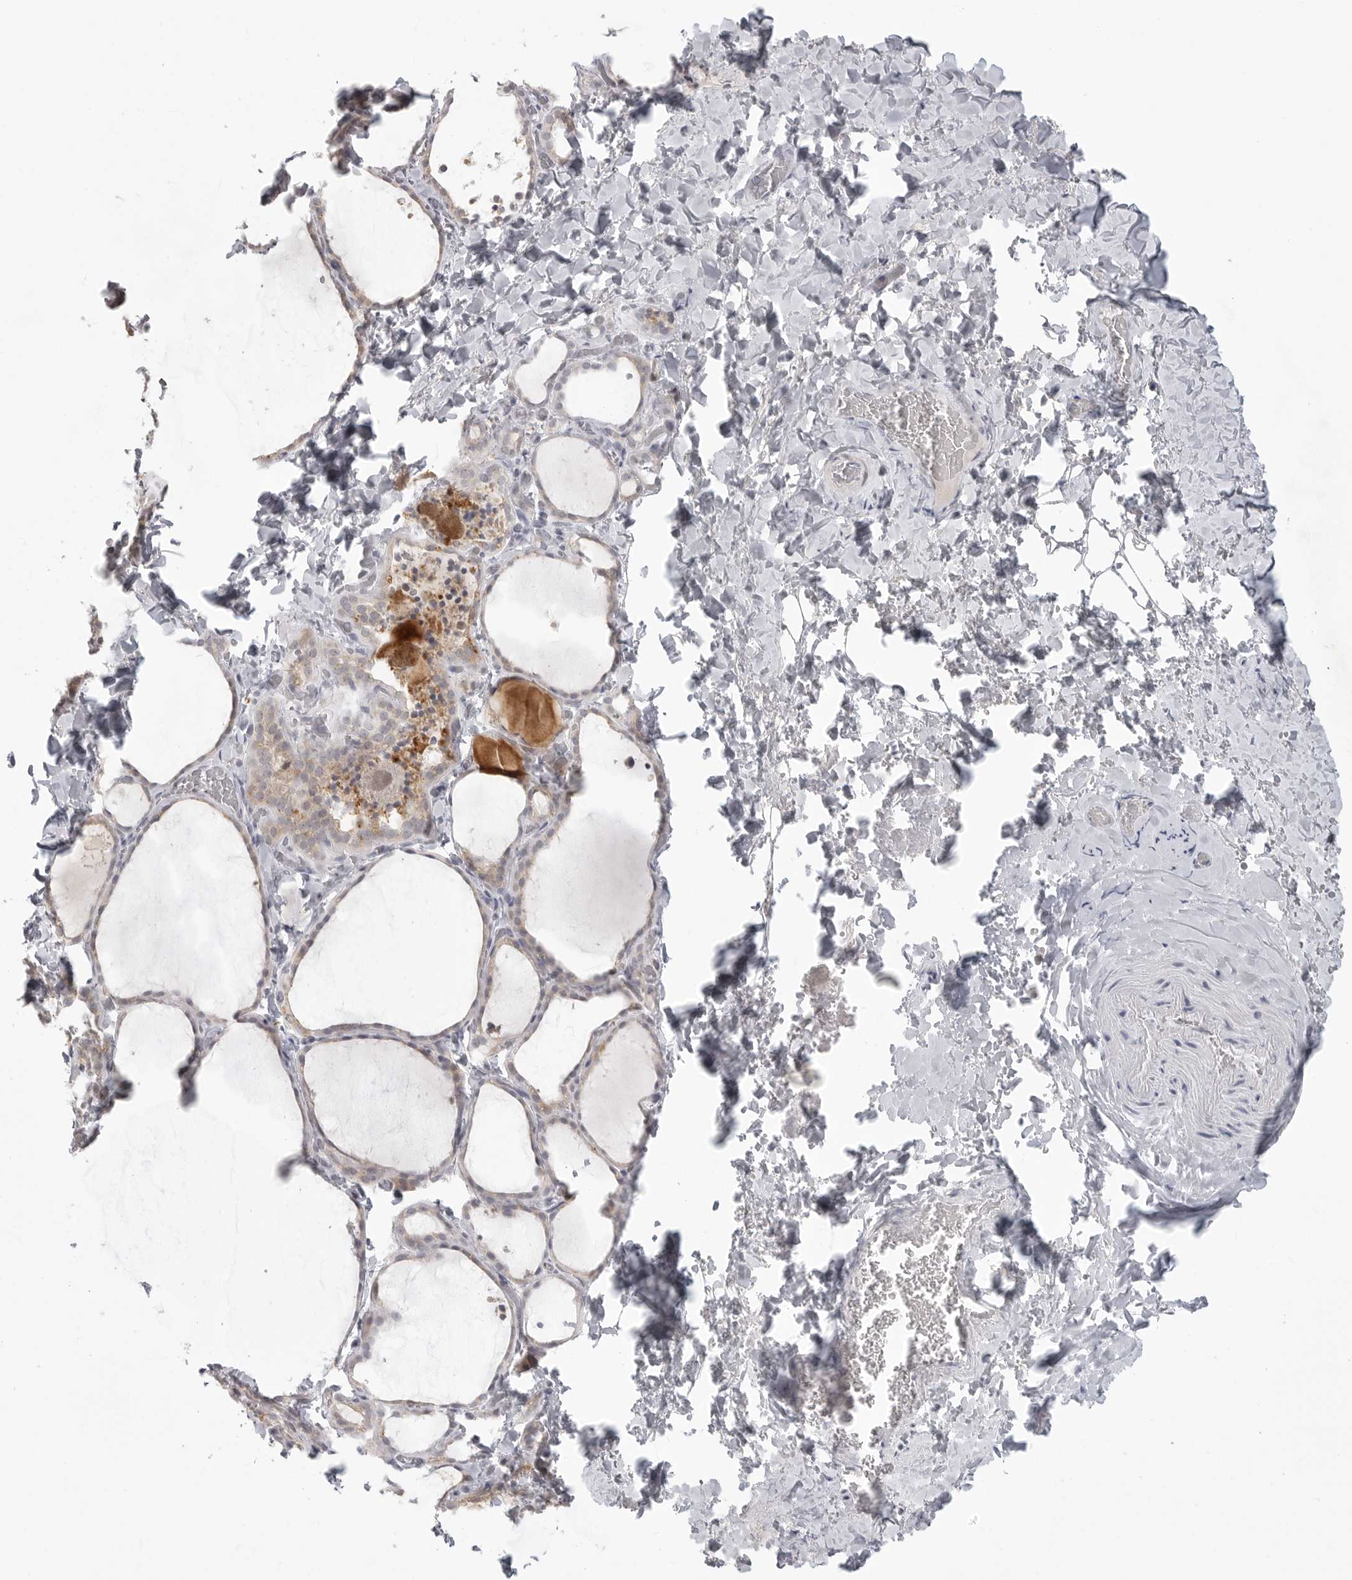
{"staining": {"intensity": "weak", "quantity": ">75%", "location": "cytoplasmic/membranous"}, "tissue": "thyroid gland", "cell_type": "Glandular cells", "image_type": "normal", "snomed": [{"axis": "morphology", "description": "Normal tissue, NOS"}, {"axis": "topography", "description": "Thyroid gland"}], "caption": "Protein expression analysis of unremarkable human thyroid gland reveals weak cytoplasmic/membranous expression in approximately >75% of glandular cells. The protein of interest is shown in brown color, while the nuclei are stained blue.", "gene": "TCTN3", "patient": {"sex": "female", "age": 22}}